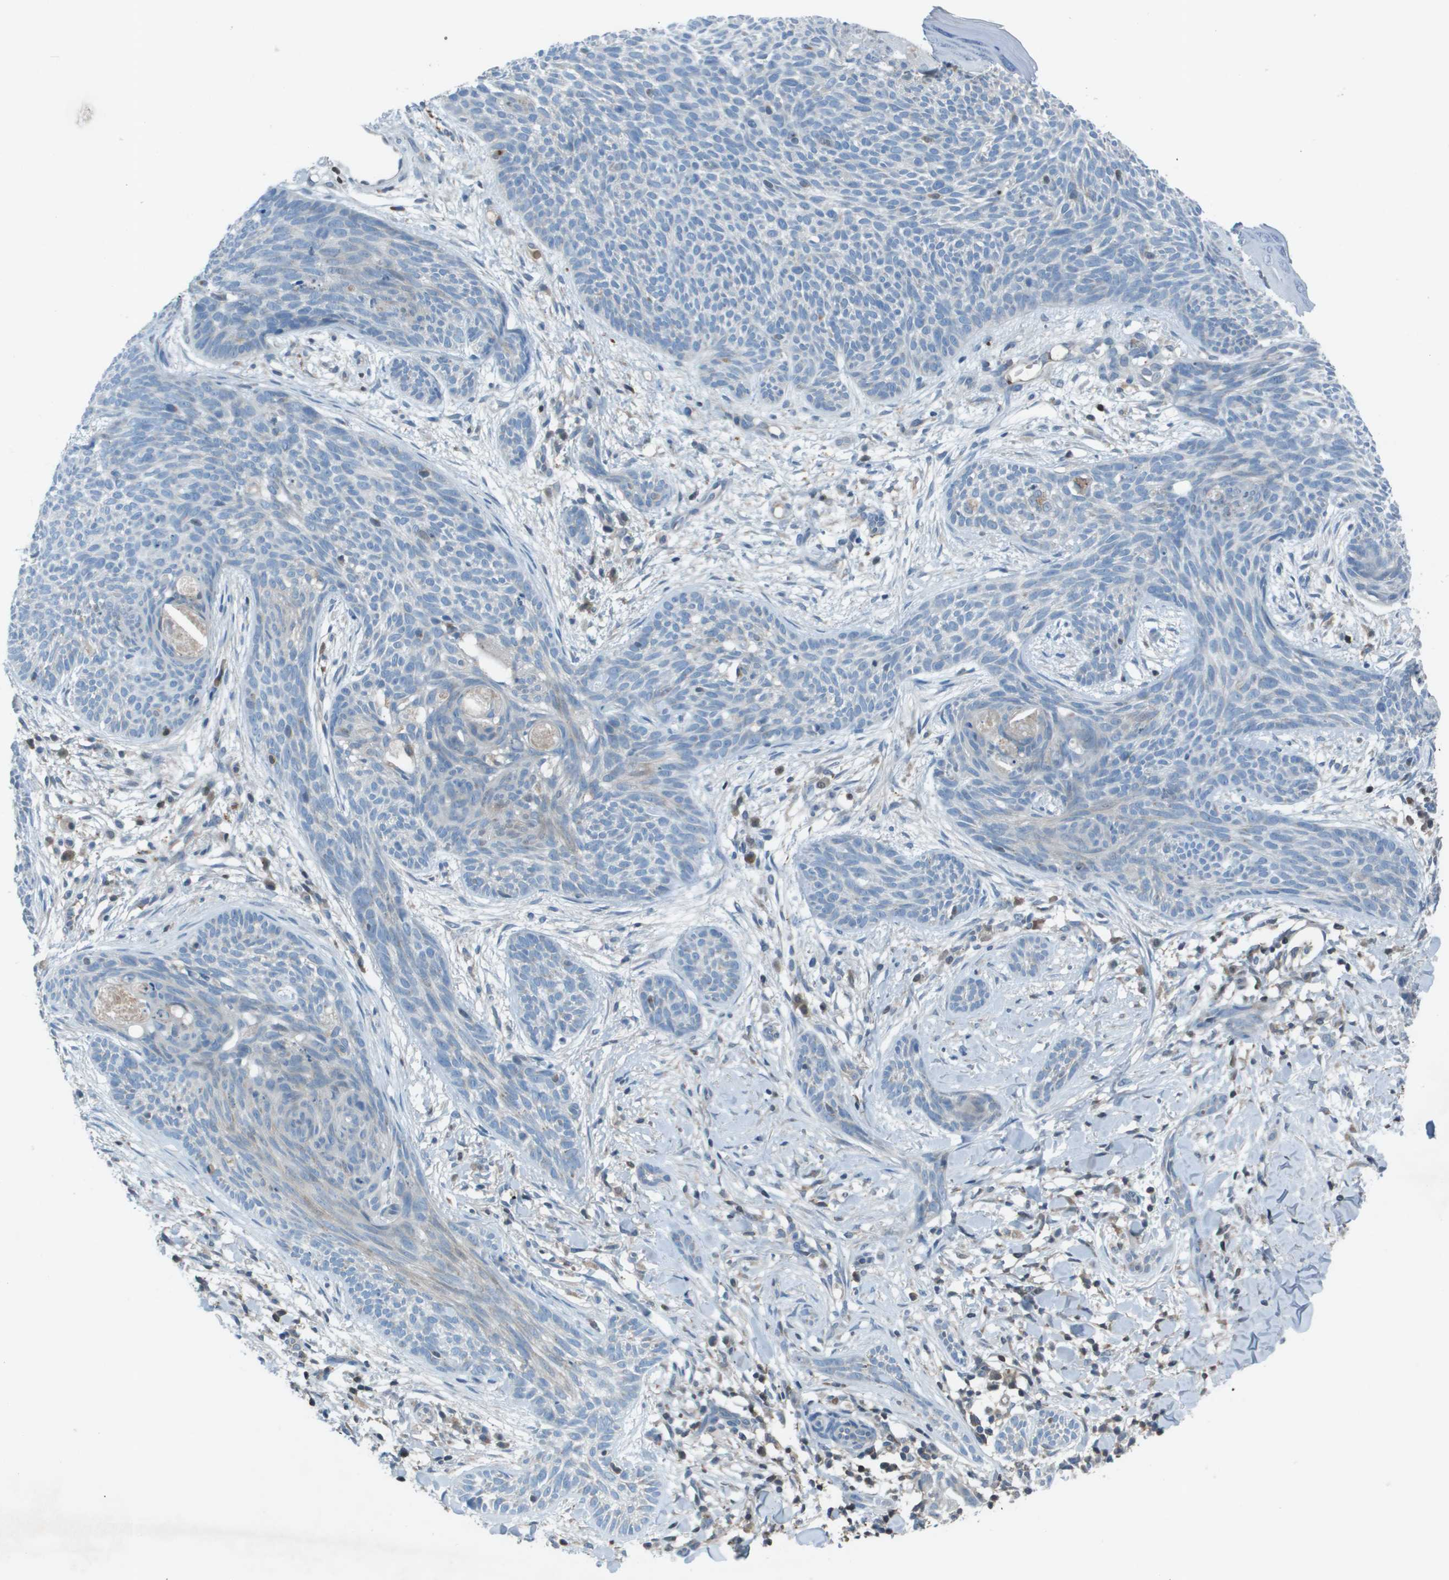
{"staining": {"intensity": "weak", "quantity": "<25%", "location": "cytoplasmic/membranous"}, "tissue": "skin cancer", "cell_type": "Tumor cells", "image_type": "cancer", "snomed": [{"axis": "morphology", "description": "Basal cell carcinoma"}, {"axis": "topography", "description": "Skin"}], "caption": "High power microscopy micrograph of an immunohistochemistry (IHC) photomicrograph of skin cancer, revealing no significant staining in tumor cells. (DAB immunohistochemistry (IHC) visualized using brightfield microscopy, high magnification).", "gene": "CAMK4", "patient": {"sex": "female", "age": 59}}